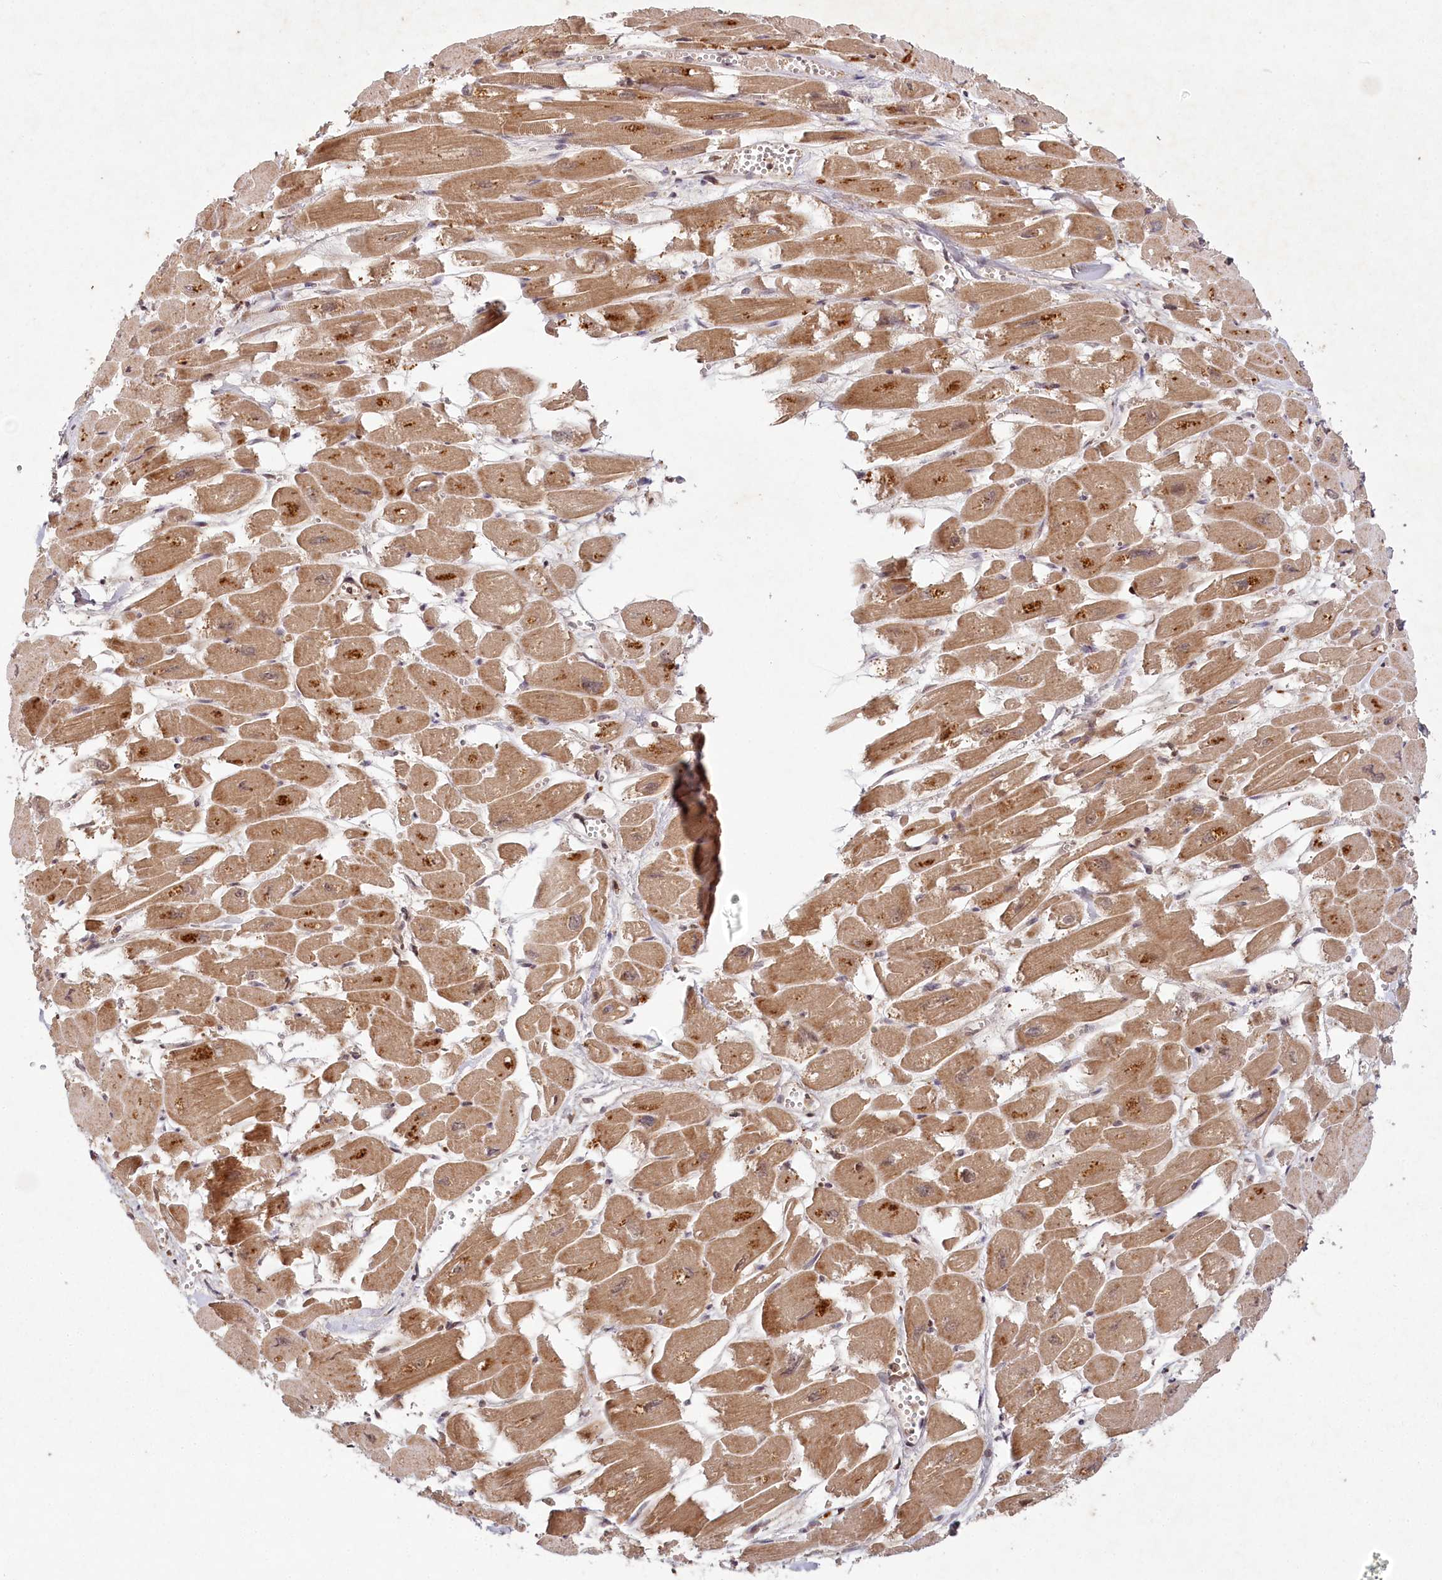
{"staining": {"intensity": "moderate", "quantity": ">75%", "location": "cytoplasmic/membranous,nuclear"}, "tissue": "heart muscle", "cell_type": "Cardiomyocytes", "image_type": "normal", "snomed": [{"axis": "morphology", "description": "Normal tissue, NOS"}, {"axis": "topography", "description": "Heart"}], "caption": "Immunohistochemical staining of unremarkable heart muscle displays >75% levels of moderate cytoplasmic/membranous,nuclear protein positivity in approximately >75% of cardiomyocytes. (DAB = brown stain, brightfield microscopy at high magnification).", "gene": "MICU1", "patient": {"sex": "male", "age": 54}}